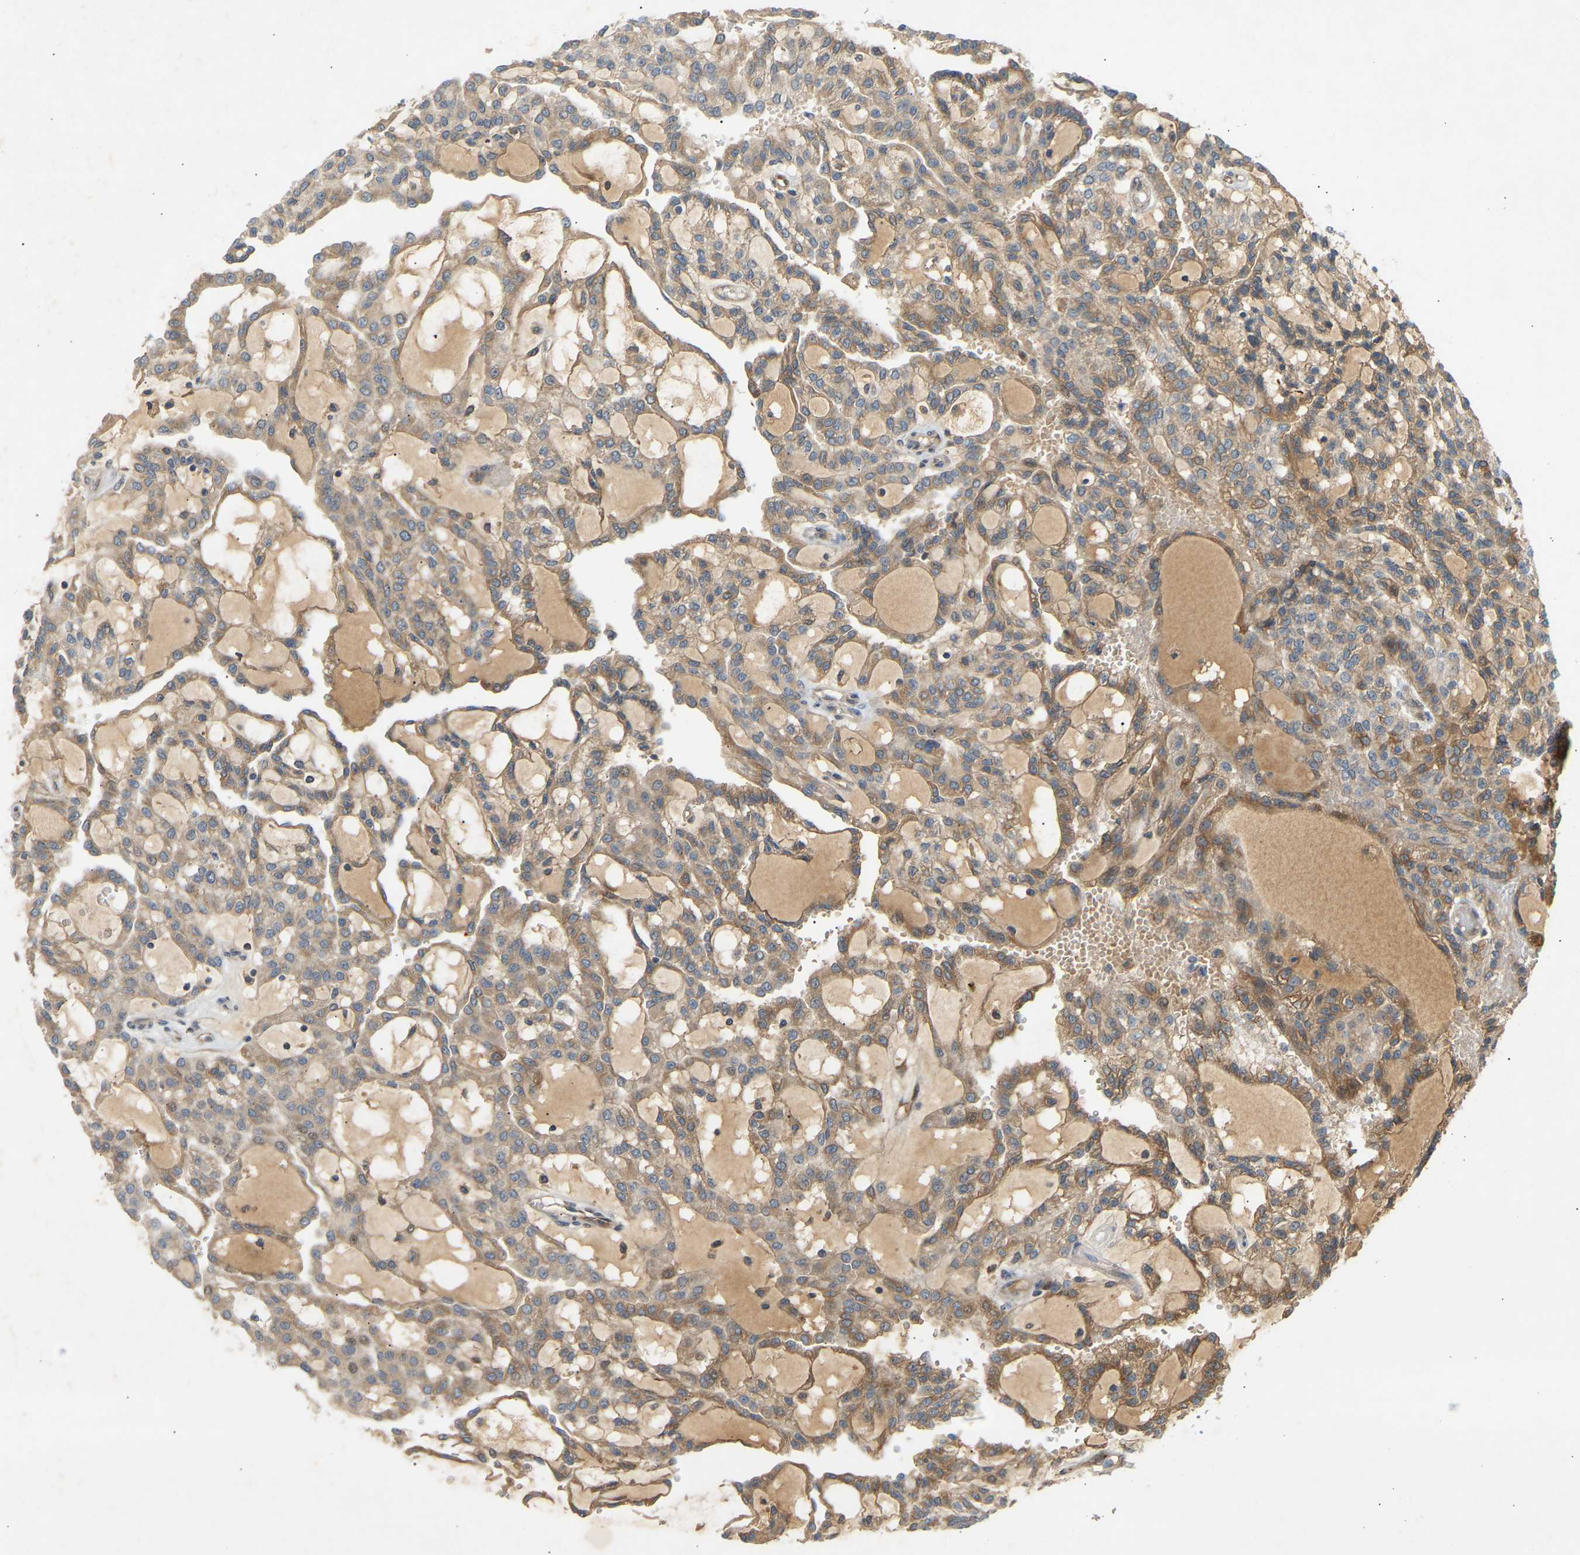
{"staining": {"intensity": "moderate", "quantity": ">75%", "location": "cytoplasmic/membranous"}, "tissue": "renal cancer", "cell_type": "Tumor cells", "image_type": "cancer", "snomed": [{"axis": "morphology", "description": "Adenocarcinoma, NOS"}, {"axis": "topography", "description": "Kidney"}], "caption": "This histopathology image displays renal cancer (adenocarcinoma) stained with immunohistochemistry to label a protein in brown. The cytoplasmic/membranous of tumor cells show moderate positivity for the protein. Nuclei are counter-stained blue.", "gene": "PTCD1", "patient": {"sex": "male", "age": 63}}